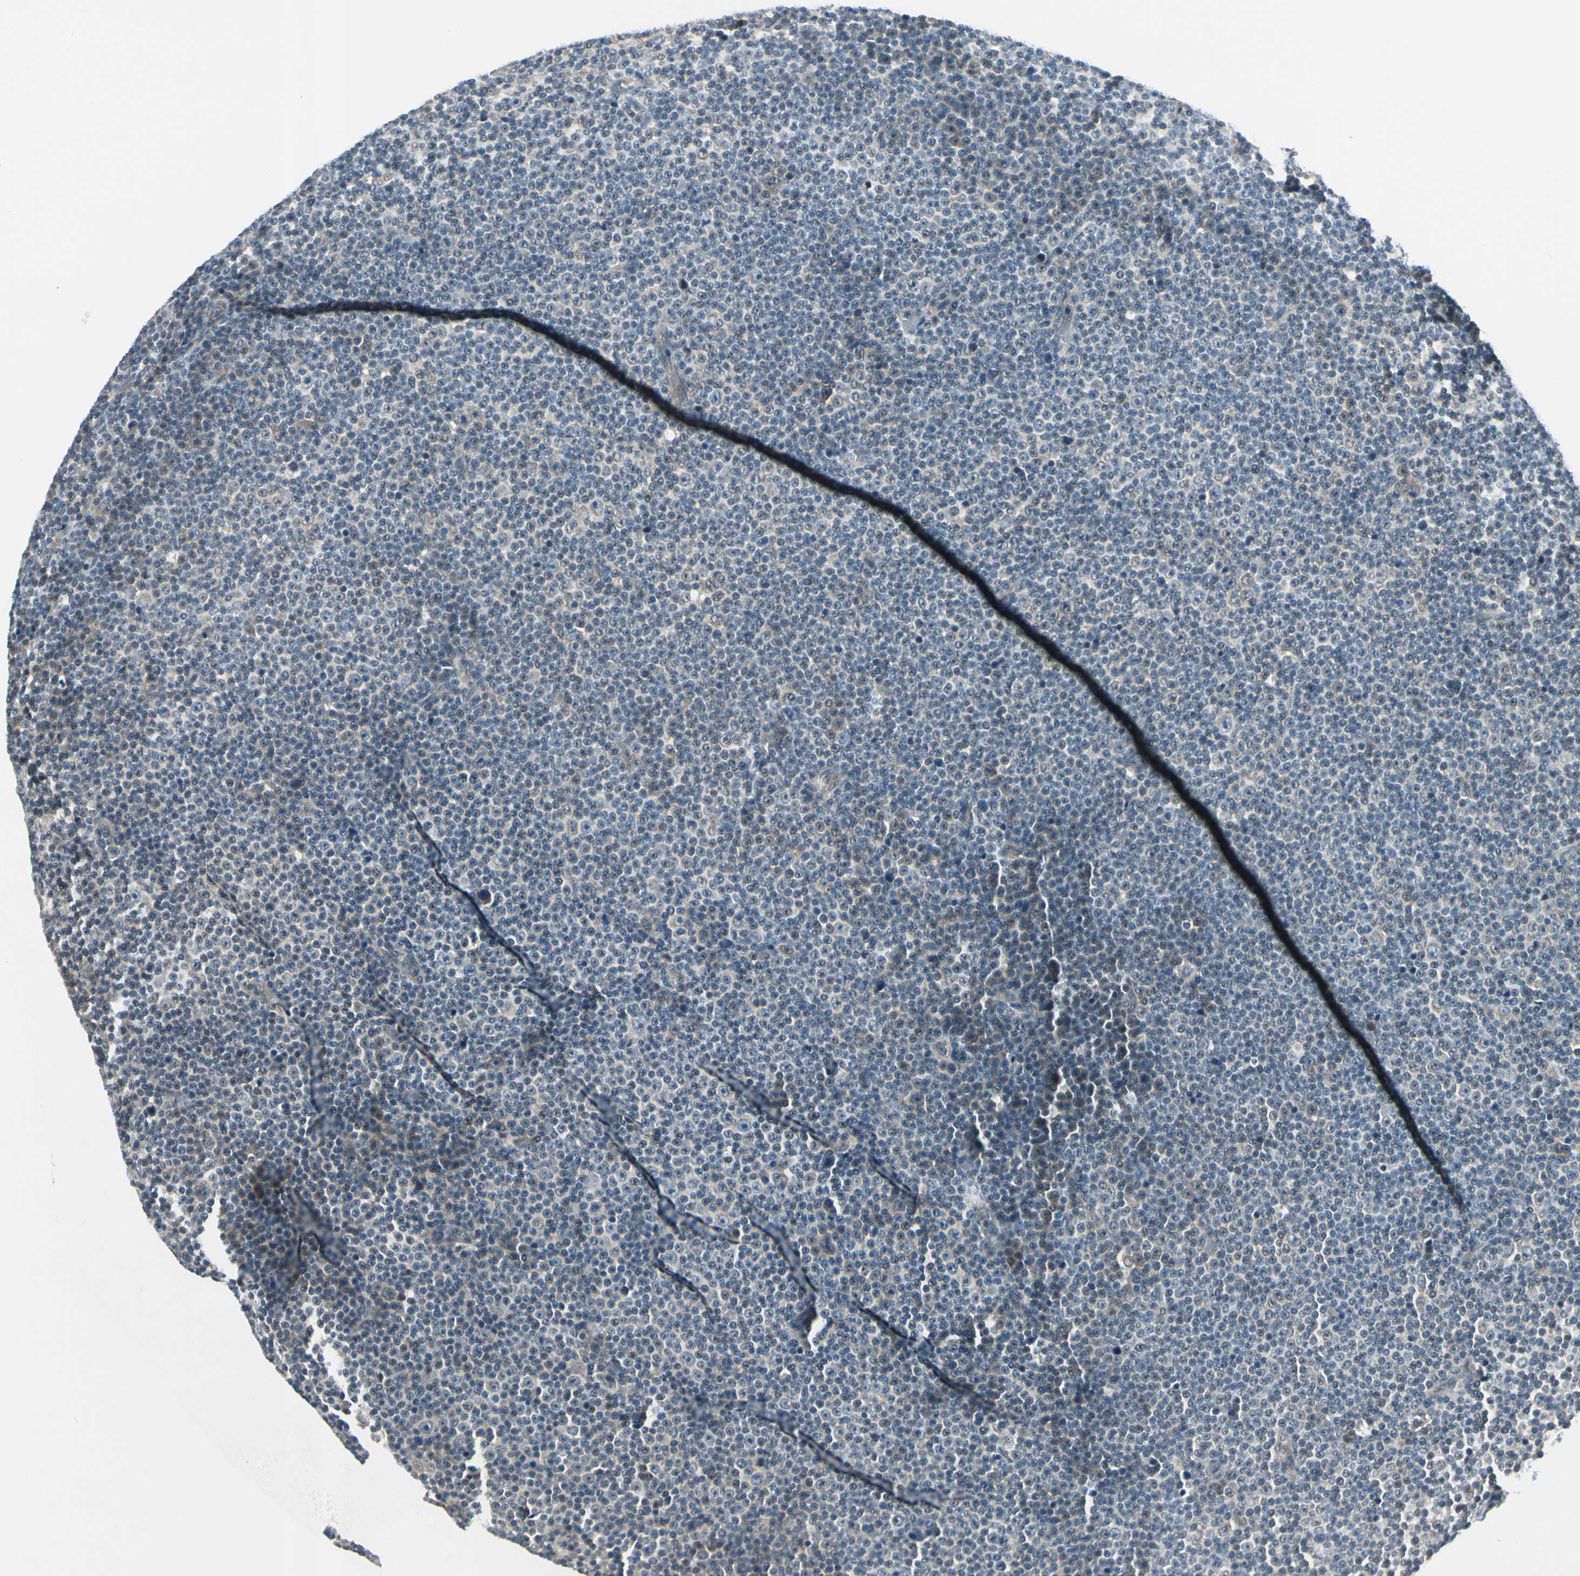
{"staining": {"intensity": "weak", "quantity": "25%-75%", "location": "cytoplasmic/membranous"}, "tissue": "lymphoma", "cell_type": "Tumor cells", "image_type": "cancer", "snomed": [{"axis": "morphology", "description": "Malignant lymphoma, non-Hodgkin's type, Low grade"}, {"axis": "topography", "description": "Lymph node"}], "caption": "Immunohistochemistry staining of lymphoma, which demonstrates low levels of weak cytoplasmic/membranous staining in approximately 25%-75% of tumor cells indicating weak cytoplasmic/membranous protein staining. The staining was performed using DAB (brown) for protein detection and nuclei were counterstained in hematoxylin (blue).", "gene": "BNIP1", "patient": {"sex": "female", "age": 67}}